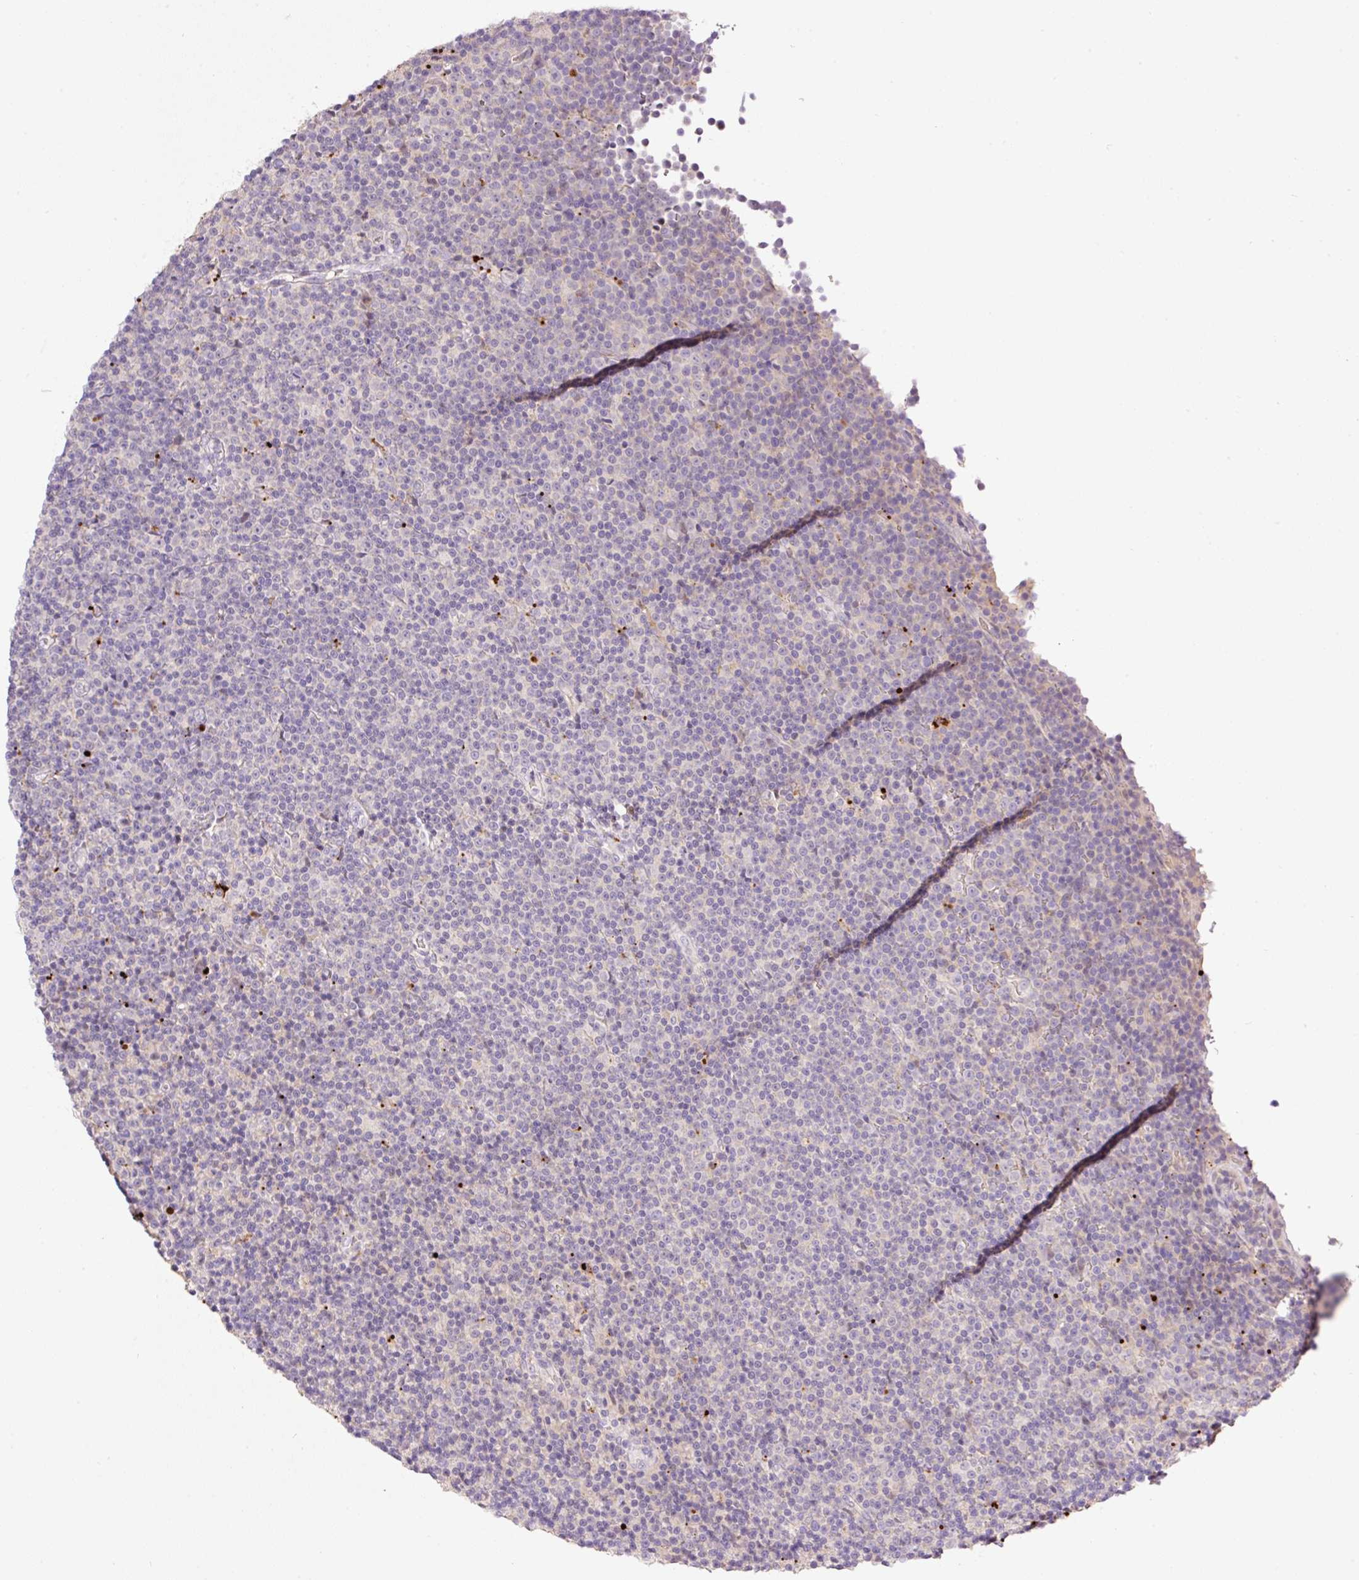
{"staining": {"intensity": "negative", "quantity": "none", "location": "none"}, "tissue": "lymphoma", "cell_type": "Tumor cells", "image_type": "cancer", "snomed": [{"axis": "morphology", "description": "Malignant lymphoma, non-Hodgkin's type, Low grade"}, {"axis": "topography", "description": "Lymph node"}], "caption": "DAB (3,3'-diaminobenzidine) immunohistochemical staining of human lymphoma demonstrates no significant expression in tumor cells.", "gene": "HABP4", "patient": {"sex": "female", "age": 67}}